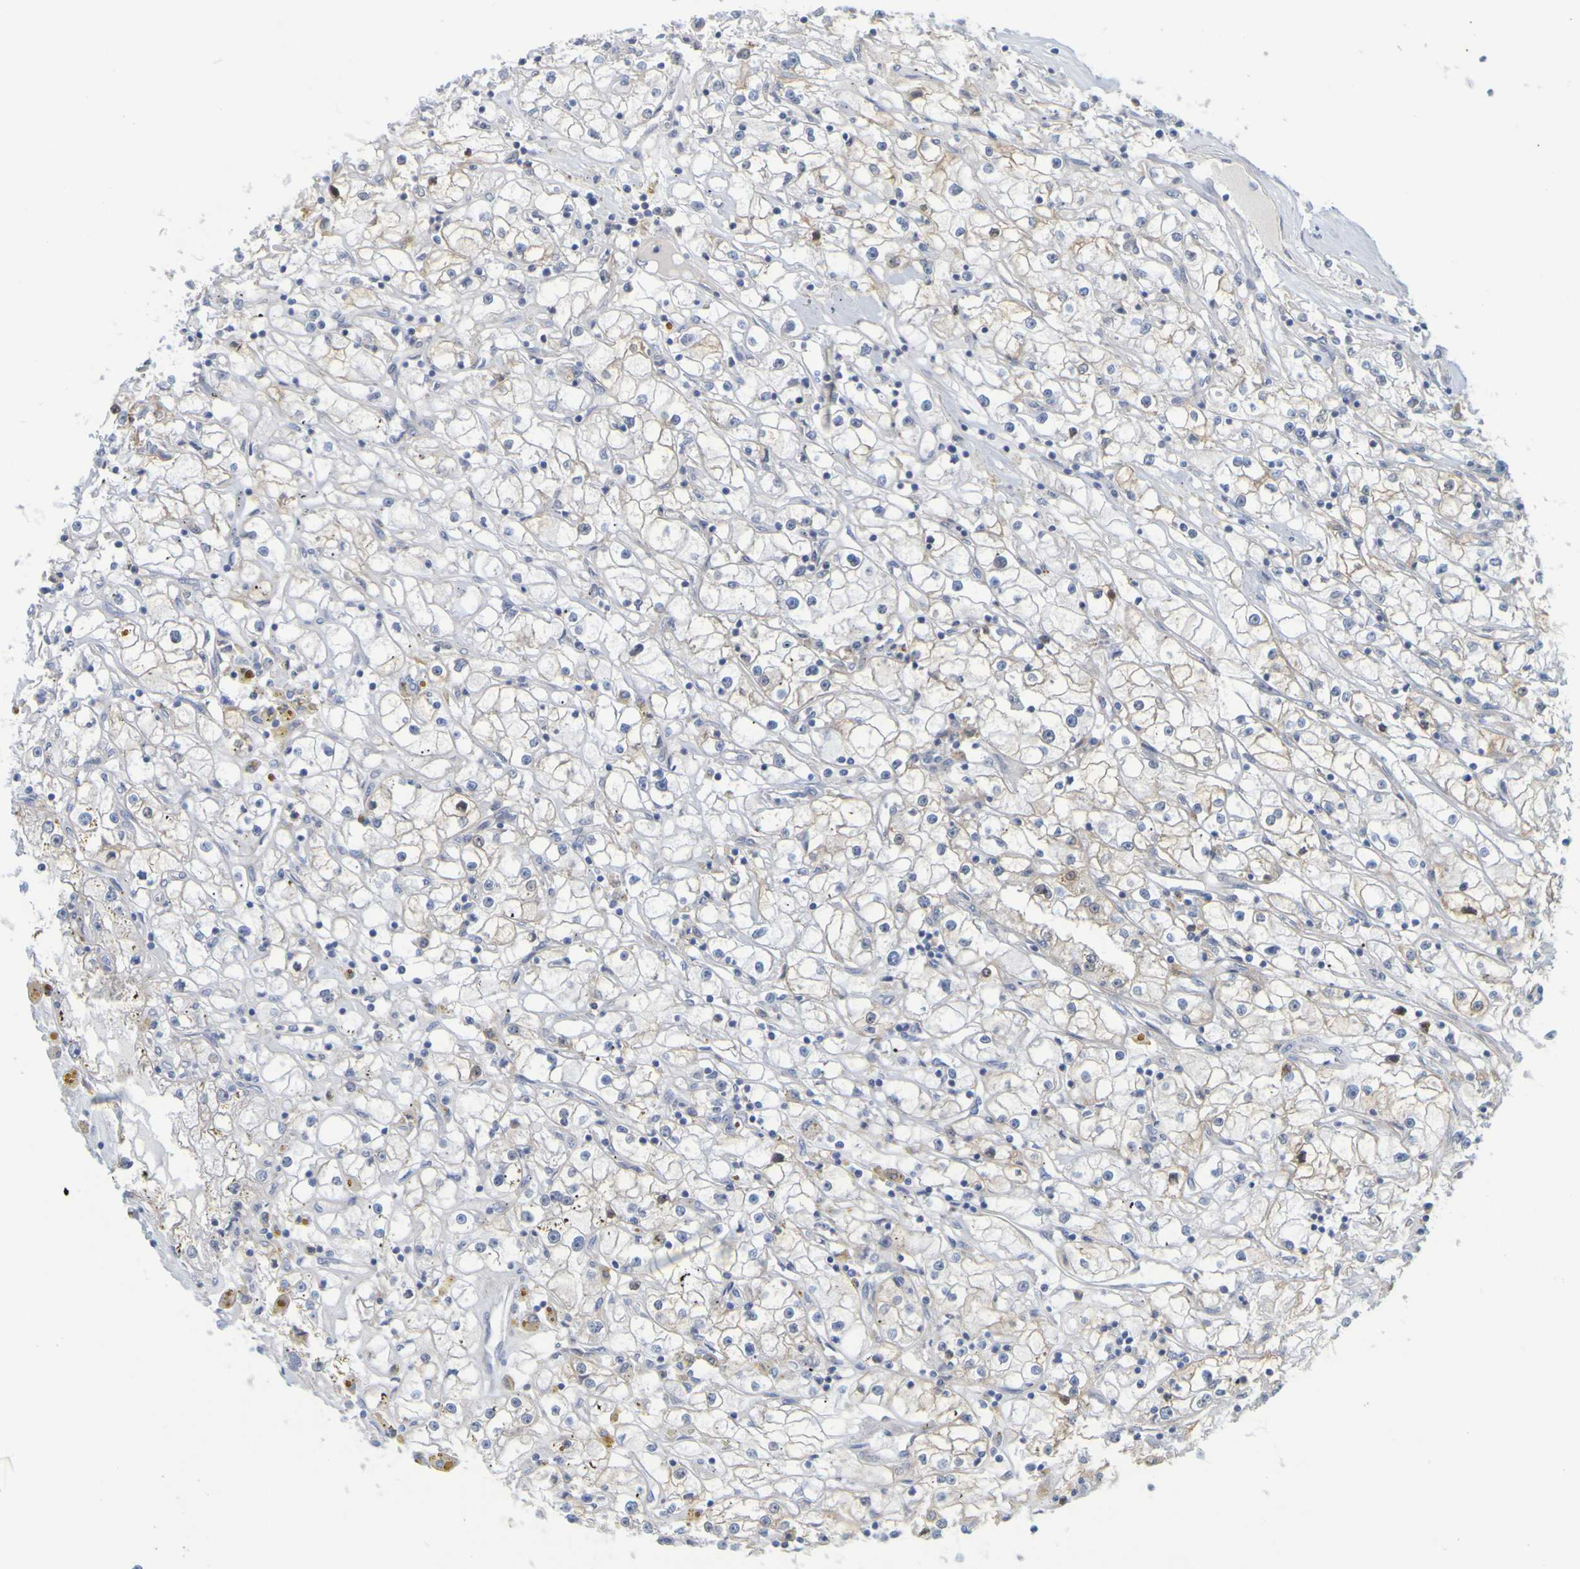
{"staining": {"intensity": "weak", "quantity": "25%-75%", "location": "cytoplasmic/membranous"}, "tissue": "renal cancer", "cell_type": "Tumor cells", "image_type": "cancer", "snomed": [{"axis": "morphology", "description": "Adenocarcinoma, NOS"}, {"axis": "topography", "description": "Kidney"}], "caption": "The histopathology image displays immunohistochemical staining of renal cancer (adenocarcinoma). There is weak cytoplasmic/membranous expression is identified in approximately 25%-75% of tumor cells. Immunohistochemistry stains the protein of interest in brown and the nuclei are stained blue.", "gene": "MOGS", "patient": {"sex": "male", "age": 56}}